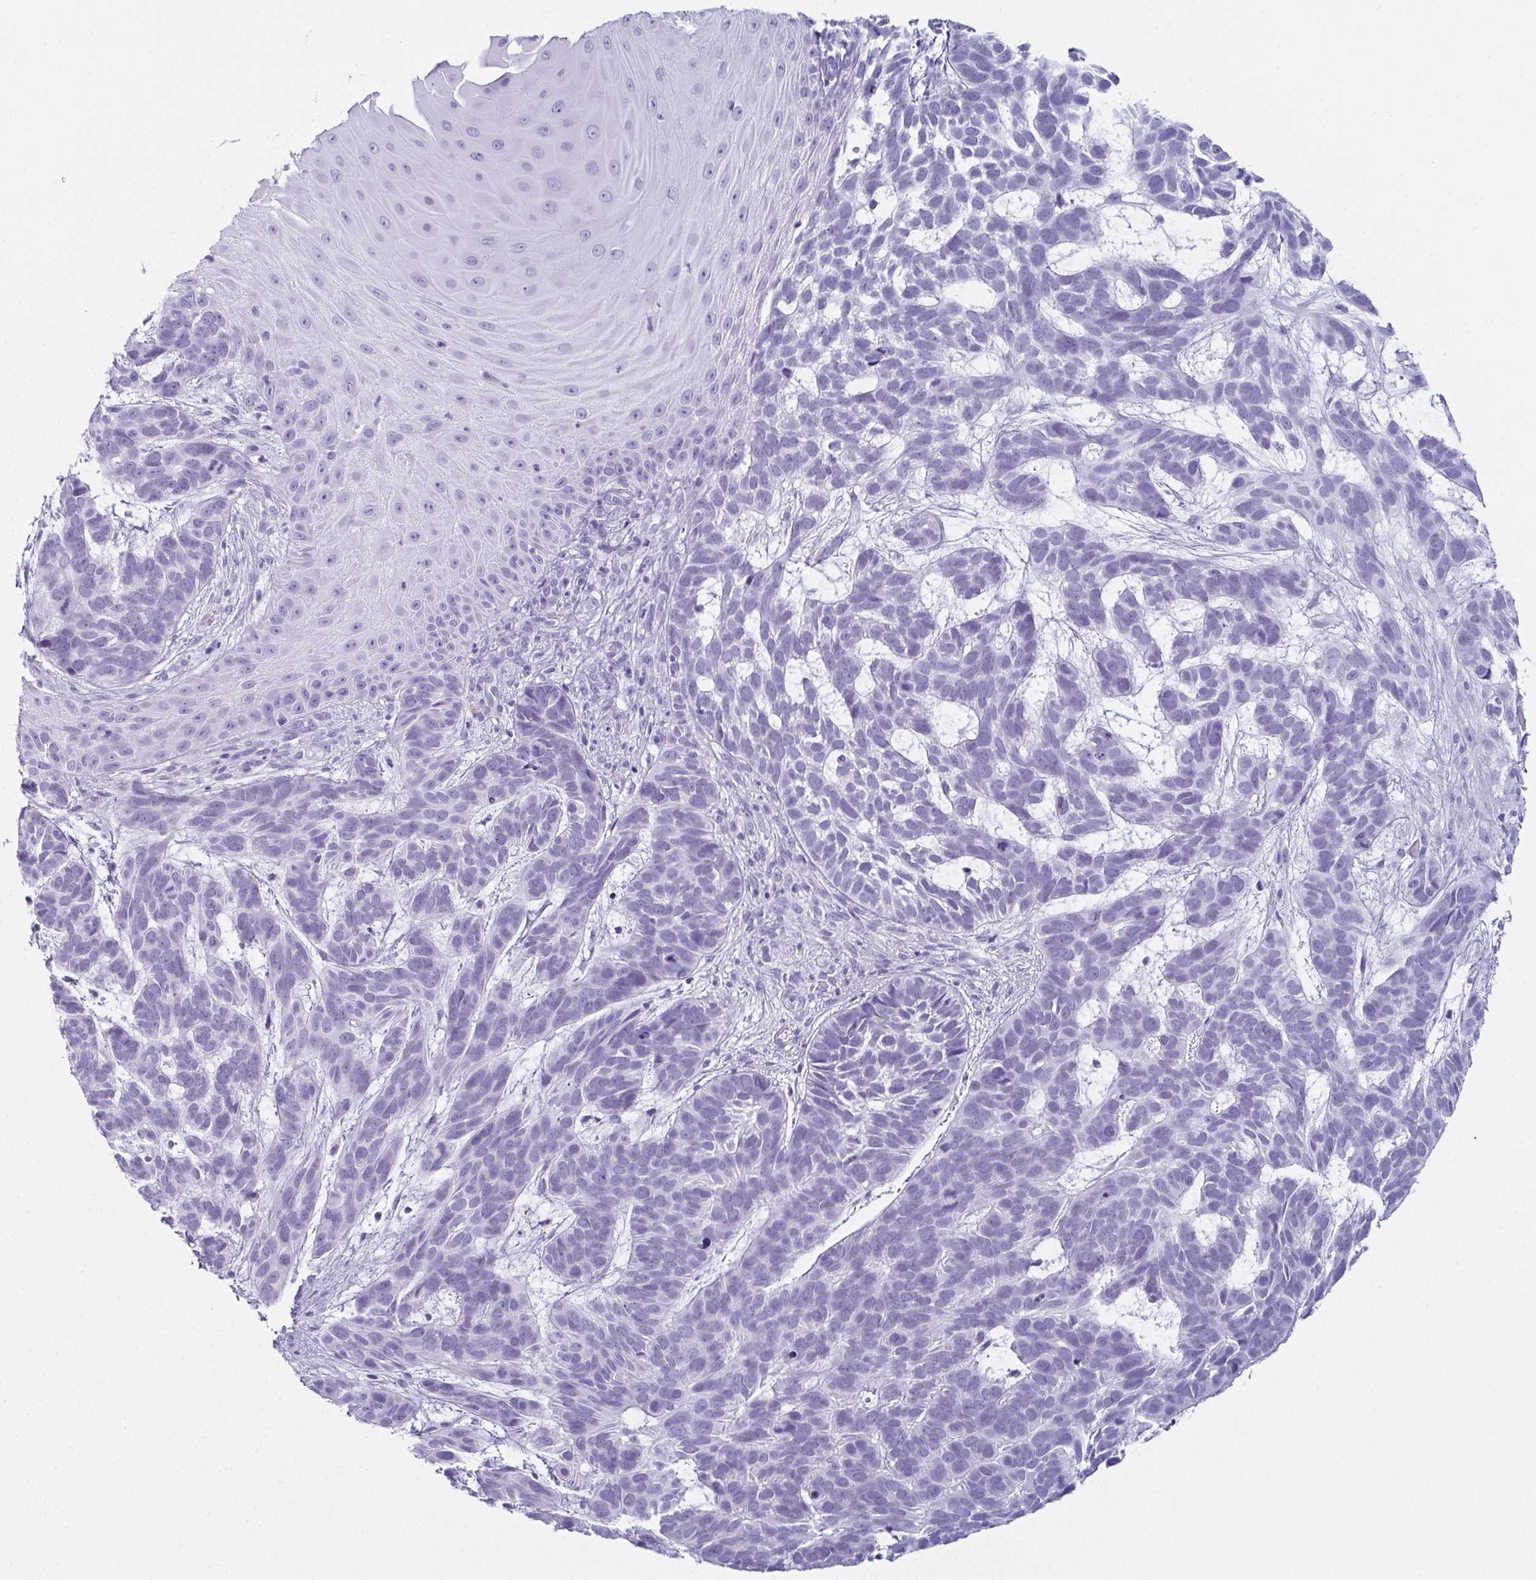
{"staining": {"intensity": "negative", "quantity": "none", "location": "none"}, "tissue": "skin cancer", "cell_type": "Tumor cells", "image_type": "cancer", "snomed": [{"axis": "morphology", "description": "Basal cell carcinoma"}, {"axis": "topography", "description": "Skin"}], "caption": "This is an IHC micrograph of basal cell carcinoma (skin). There is no expression in tumor cells.", "gene": "ENKUR", "patient": {"sex": "male", "age": 78}}